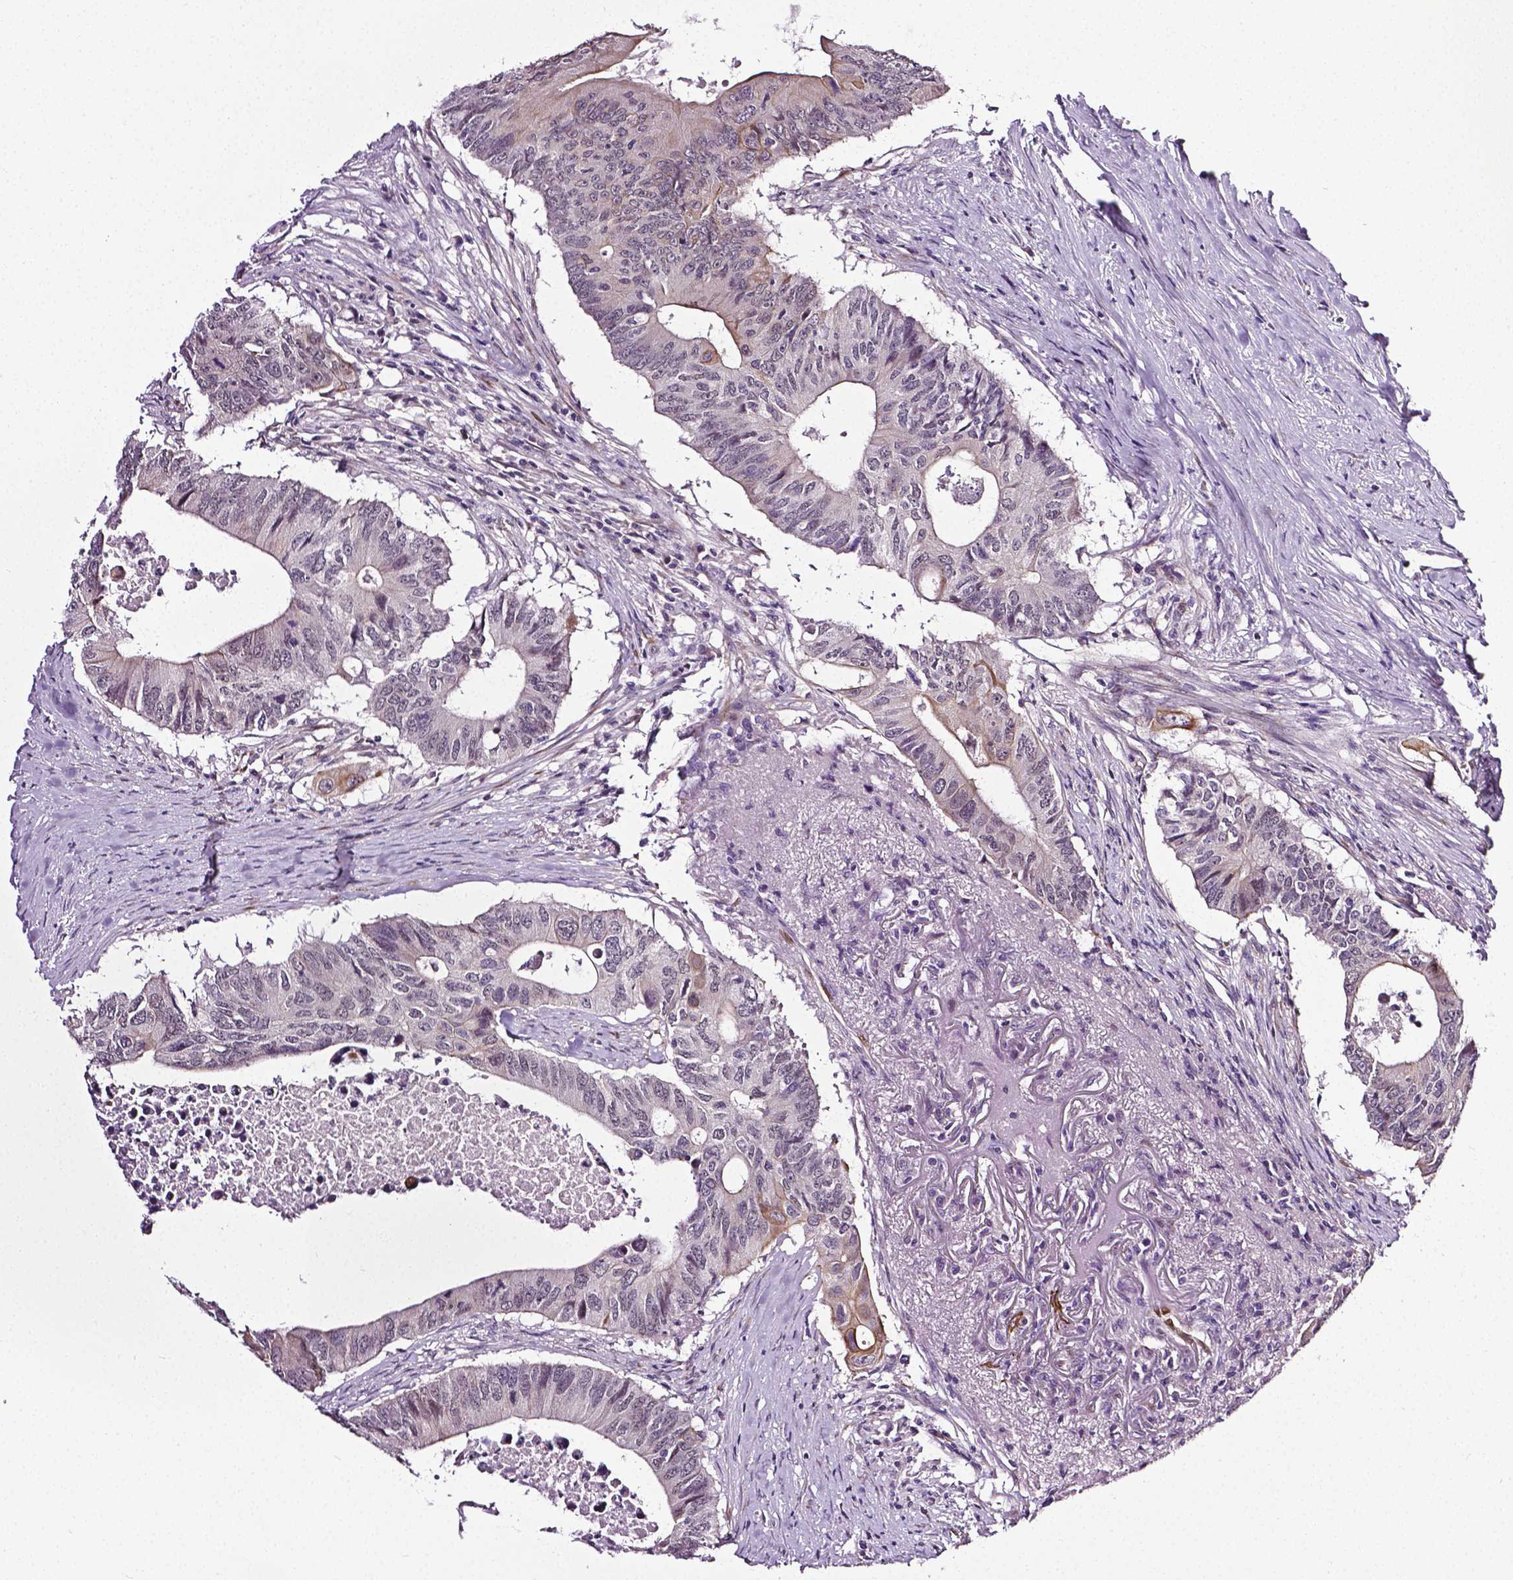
{"staining": {"intensity": "moderate", "quantity": "<25%", "location": "cytoplasmic/membranous"}, "tissue": "colorectal cancer", "cell_type": "Tumor cells", "image_type": "cancer", "snomed": [{"axis": "morphology", "description": "Adenocarcinoma, NOS"}, {"axis": "topography", "description": "Colon"}], "caption": "IHC of adenocarcinoma (colorectal) exhibits low levels of moderate cytoplasmic/membranous expression in about <25% of tumor cells.", "gene": "PTGER3", "patient": {"sex": "male", "age": 71}}